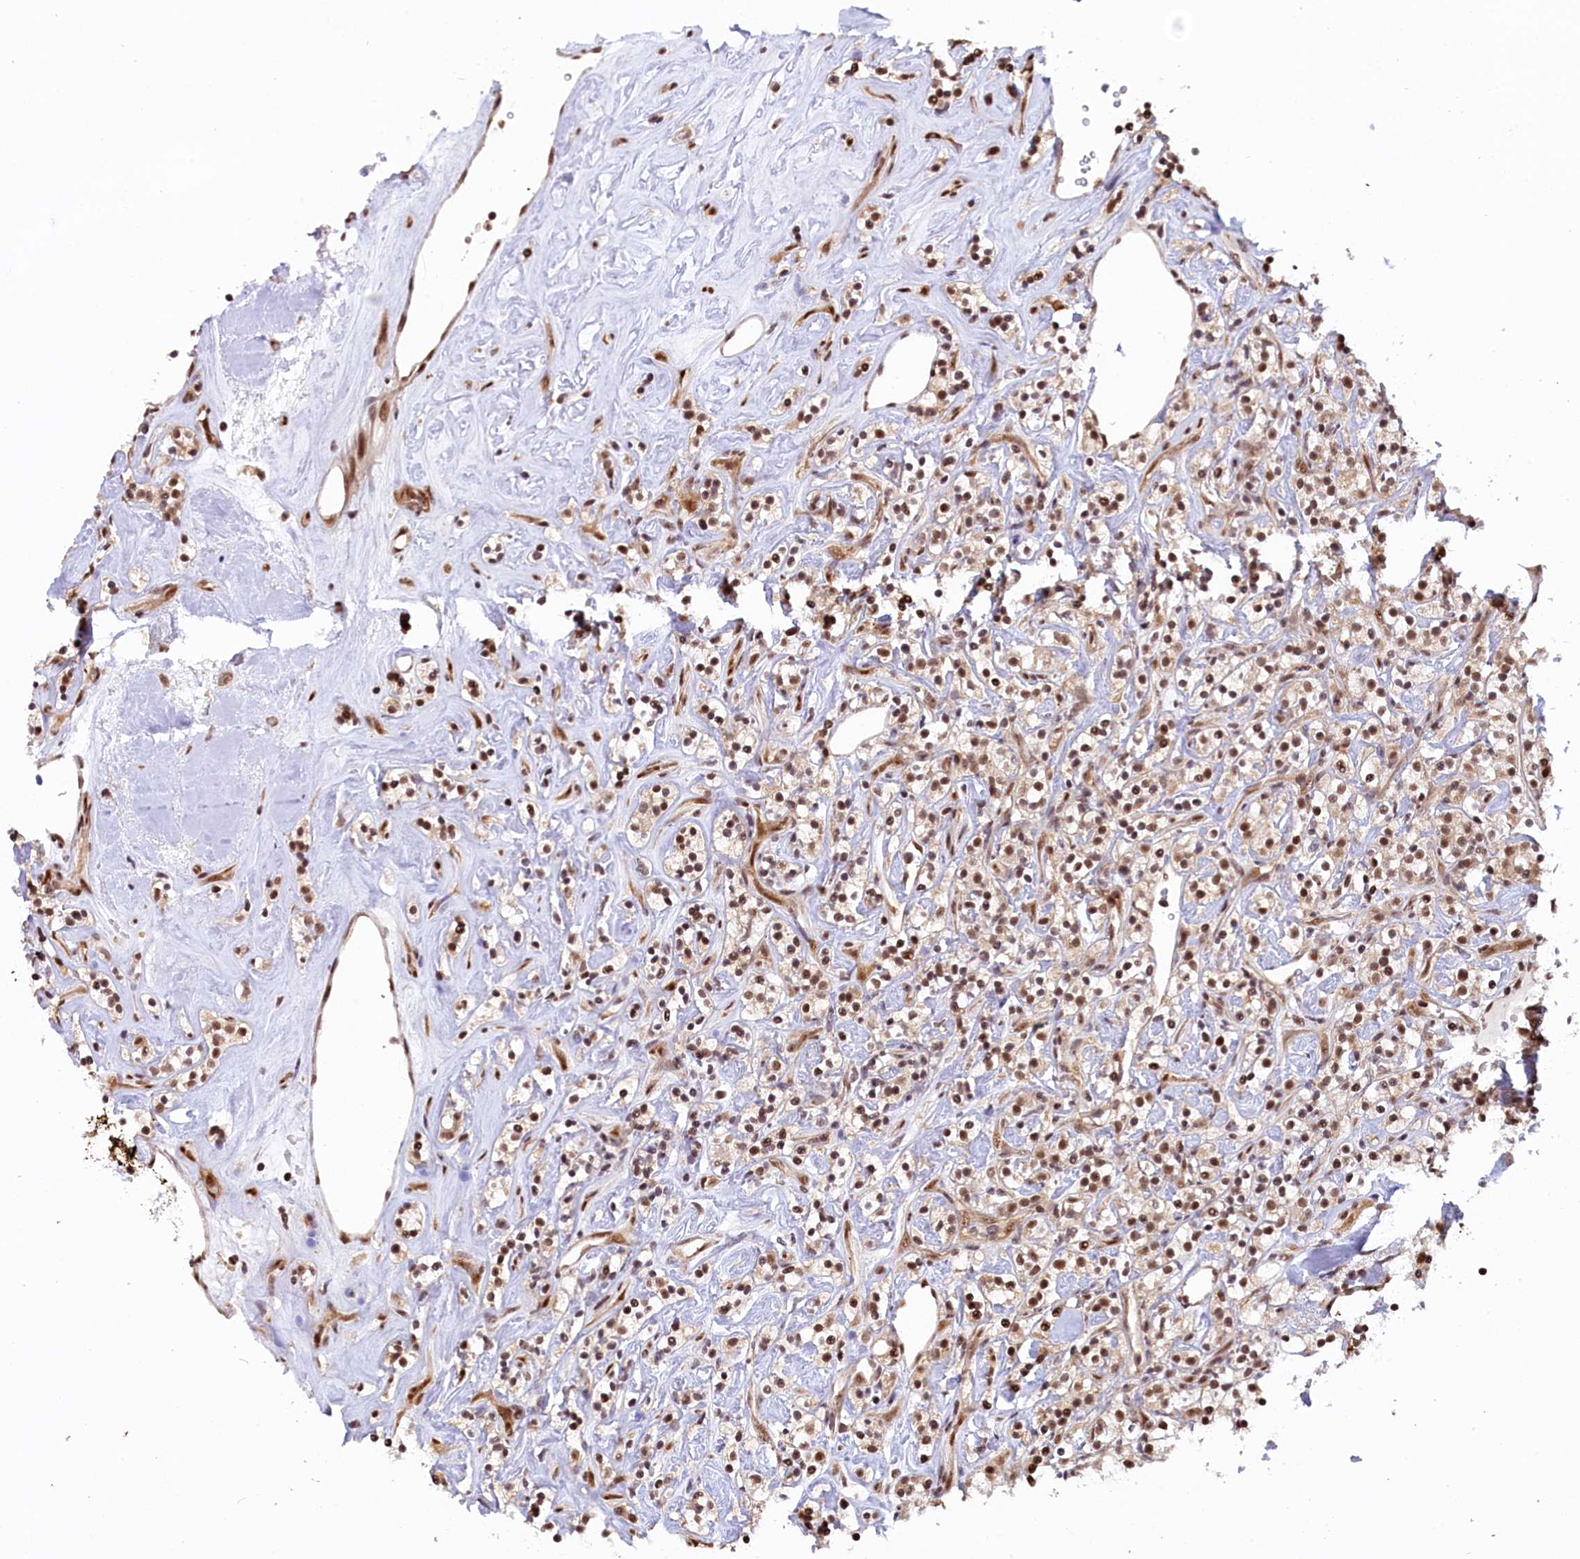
{"staining": {"intensity": "weak", "quantity": ">75%", "location": "nuclear"}, "tissue": "renal cancer", "cell_type": "Tumor cells", "image_type": "cancer", "snomed": [{"axis": "morphology", "description": "Adenocarcinoma, NOS"}, {"axis": "topography", "description": "Kidney"}], "caption": "Immunohistochemical staining of renal cancer displays low levels of weak nuclear staining in approximately >75% of tumor cells.", "gene": "CARD8", "patient": {"sex": "male", "age": 77}}